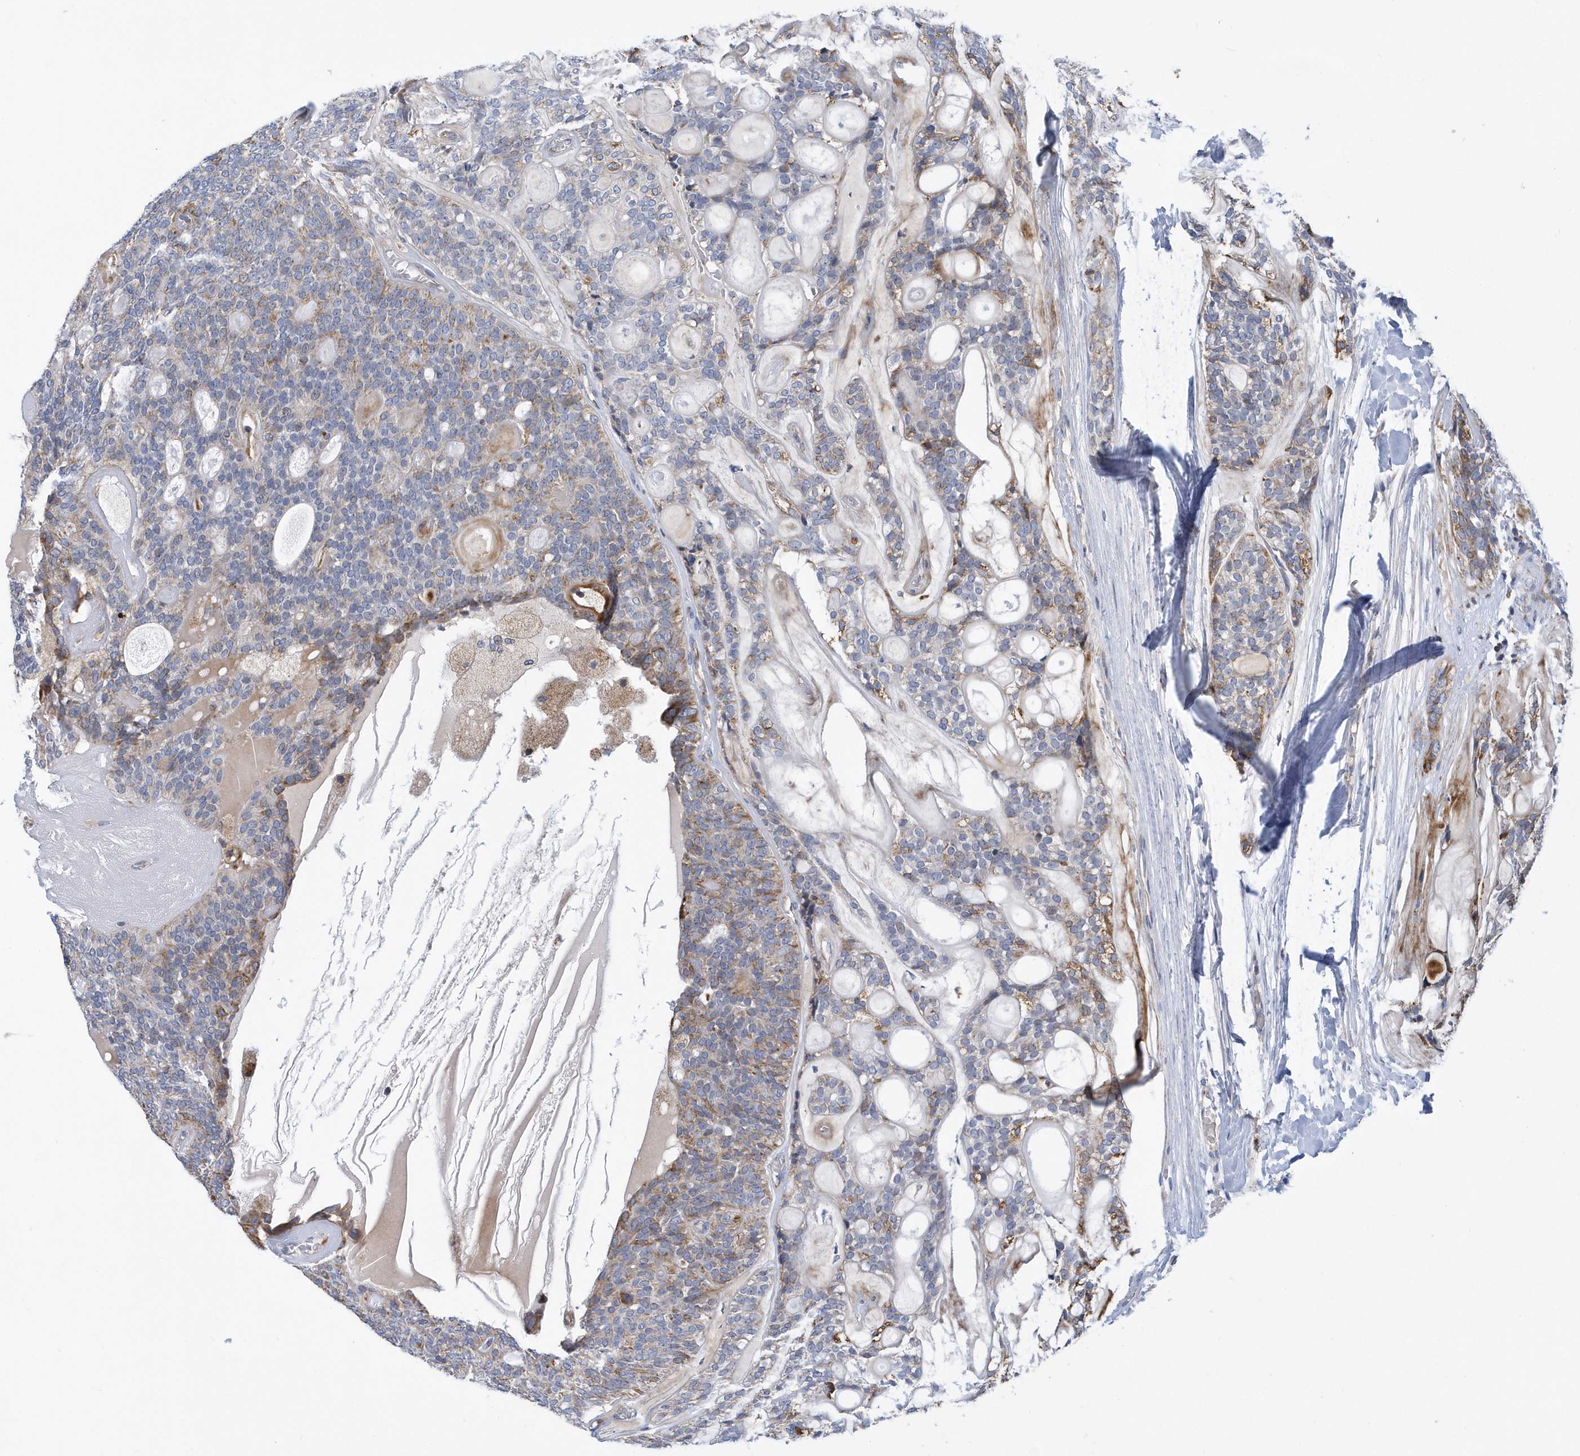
{"staining": {"intensity": "moderate", "quantity": "<25%", "location": "cytoplasmic/membranous"}, "tissue": "head and neck cancer", "cell_type": "Tumor cells", "image_type": "cancer", "snomed": [{"axis": "morphology", "description": "Adenocarcinoma, NOS"}, {"axis": "topography", "description": "Head-Neck"}], "caption": "An image of human adenocarcinoma (head and neck) stained for a protein reveals moderate cytoplasmic/membranous brown staining in tumor cells.", "gene": "VWA5B2", "patient": {"sex": "male", "age": 66}}